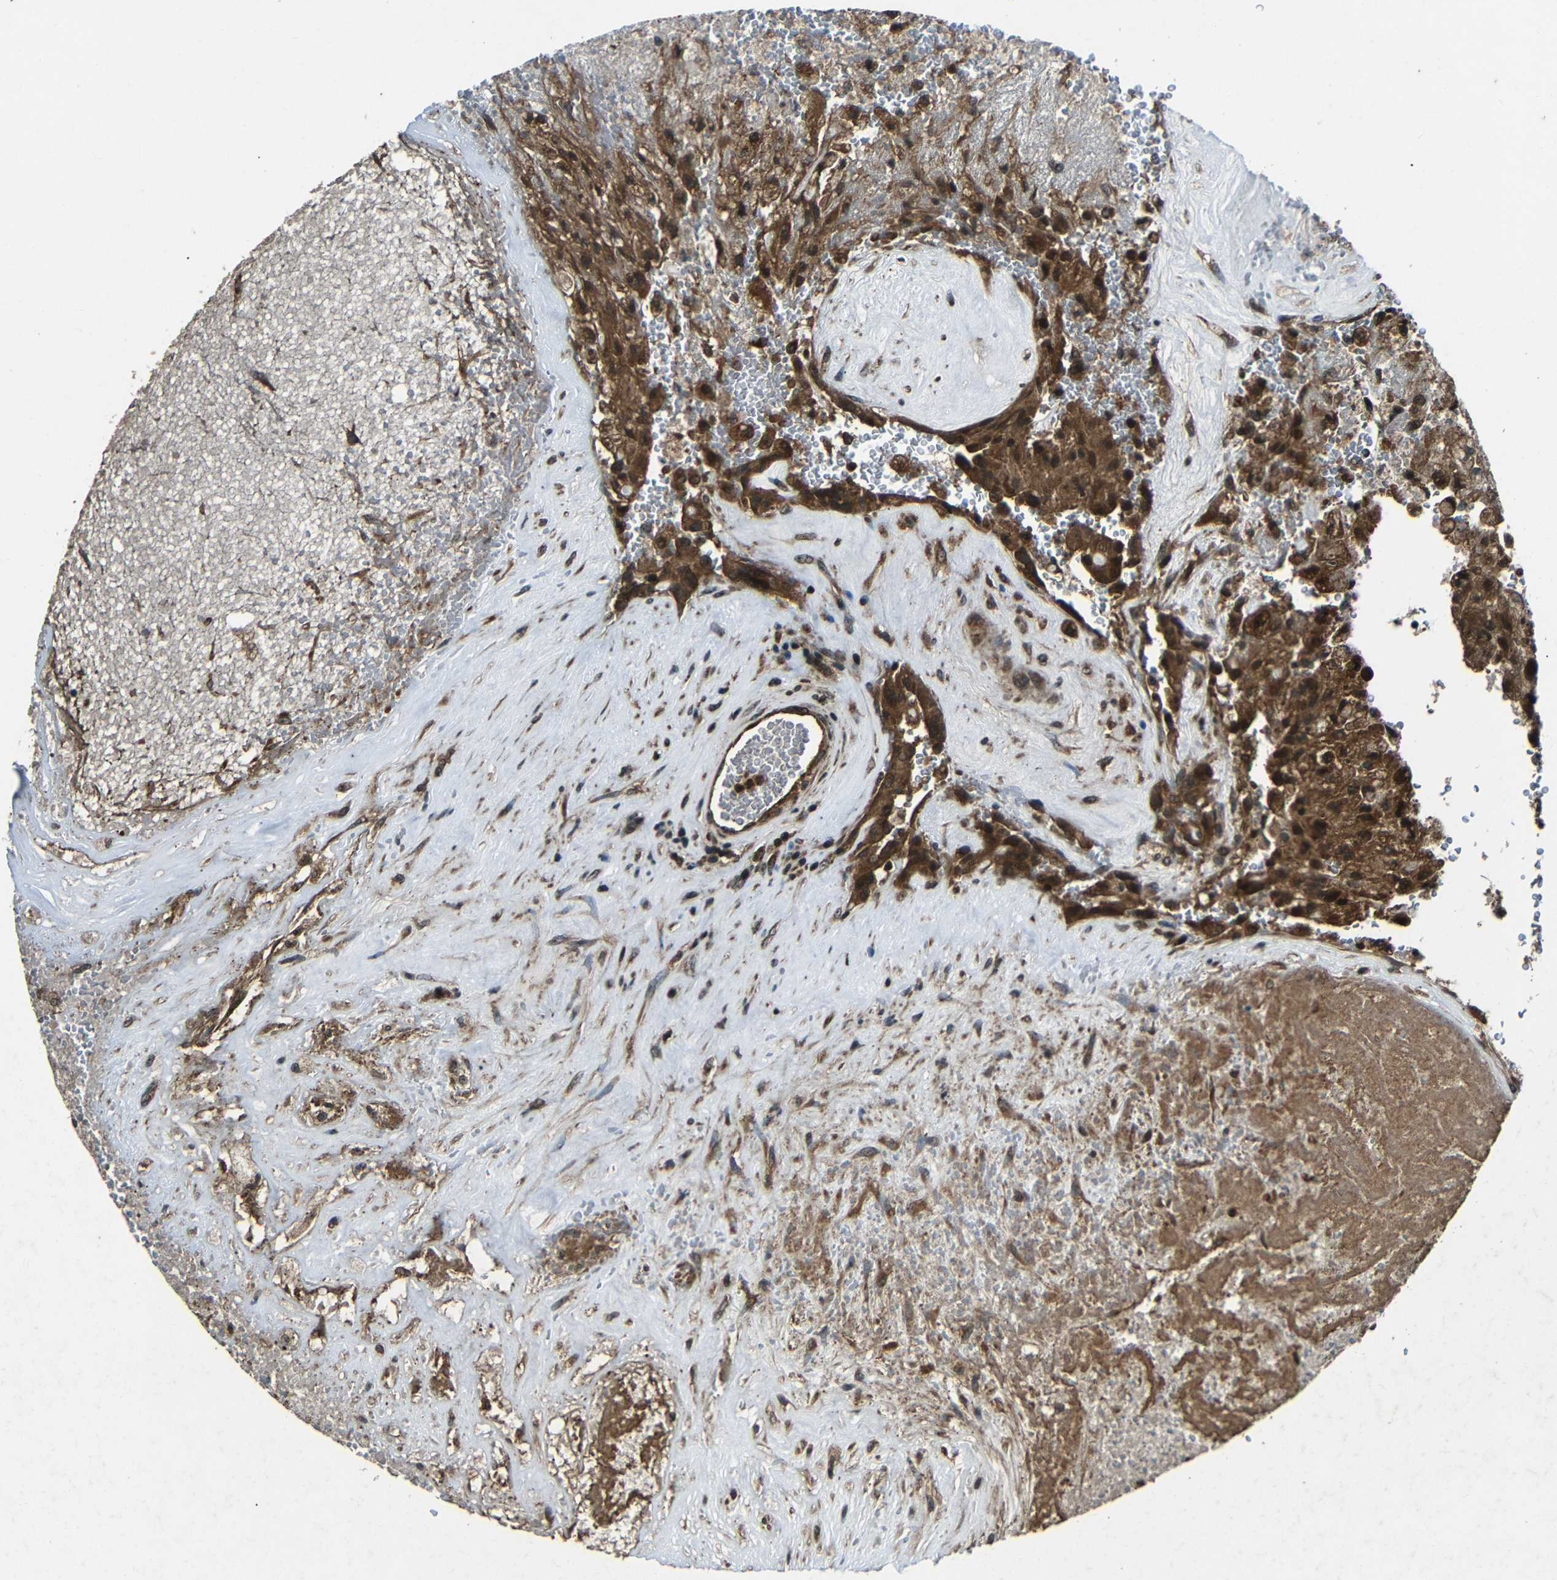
{"staining": {"intensity": "strong", "quantity": ">75%", "location": "cytoplasmic/membranous,nuclear"}, "tissue": "glioma", "cell_type": "Tumor cells", "image_type": "cancer", "snomed": [{"axis": "morphology", "description": "Normal tissue, NOS"}, {"axis": "morphology", "description": "Glioma, malignant, High grade"}, {"axis": "topography", "description": "Cerebral cortex"}], "caption": "Human glioma stained for a protein (brown) exhibits strong cytoplasmic/membranous and nuclear positive expression in about >75% of tumor cells.", "gene": "PLK2", "patient": {"sex": "male", "age": 56}}